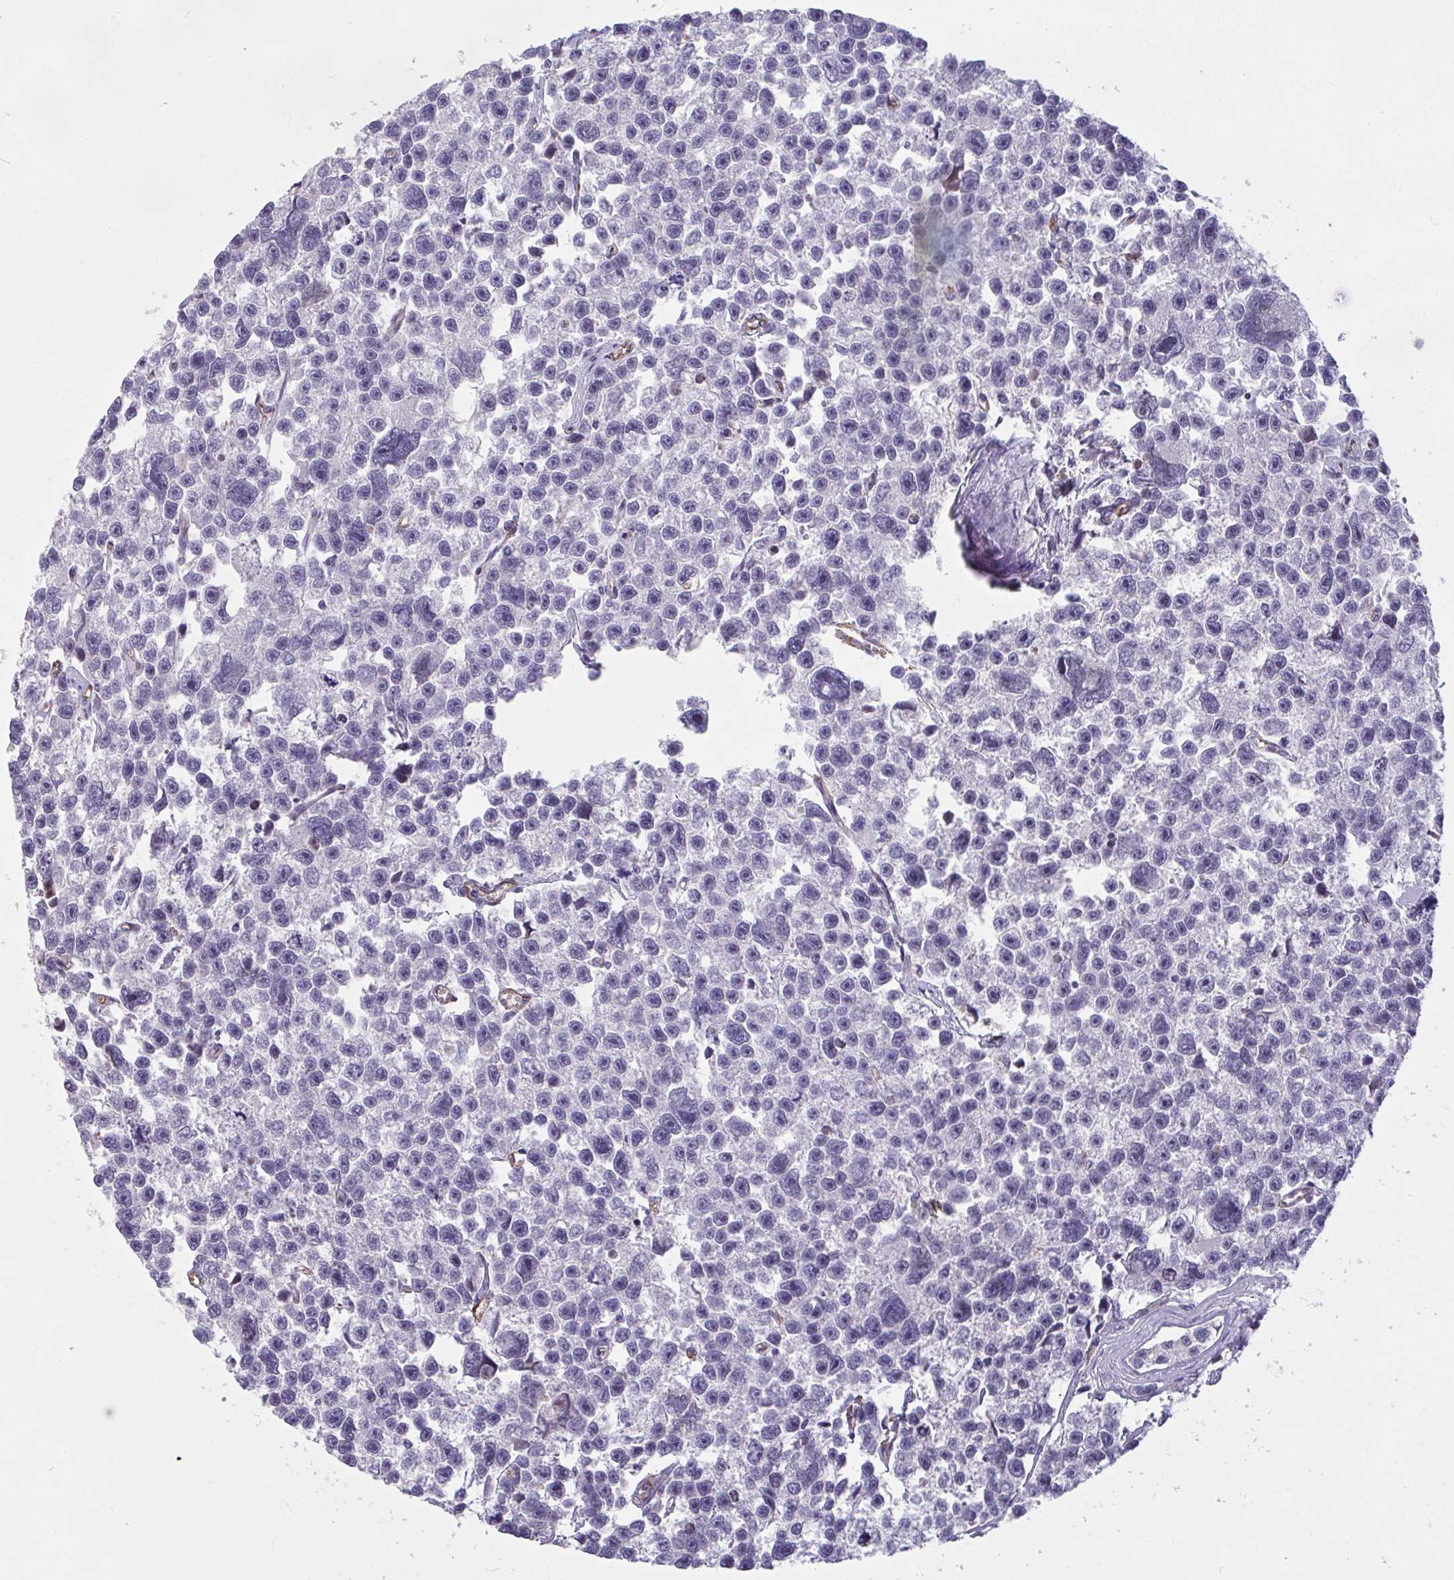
{"staining": {"intensity": "negative", "quantity": "none", "location": "none"}, "tissue": "testis cancer", "cell_type": "Tumor cells", "image_type": "cancer", "snomed": [{"axis": "morphology", "description": "Seminoma, NOS"}, {"axis": "topography", "description": "Testis"}], "caption": "IHC image of human testis seminoma stained for a protein (brown), which shows no expression in tumor cells.", "gene": "SEMA6B", "patient": {"sex": "male", "age": 26}}